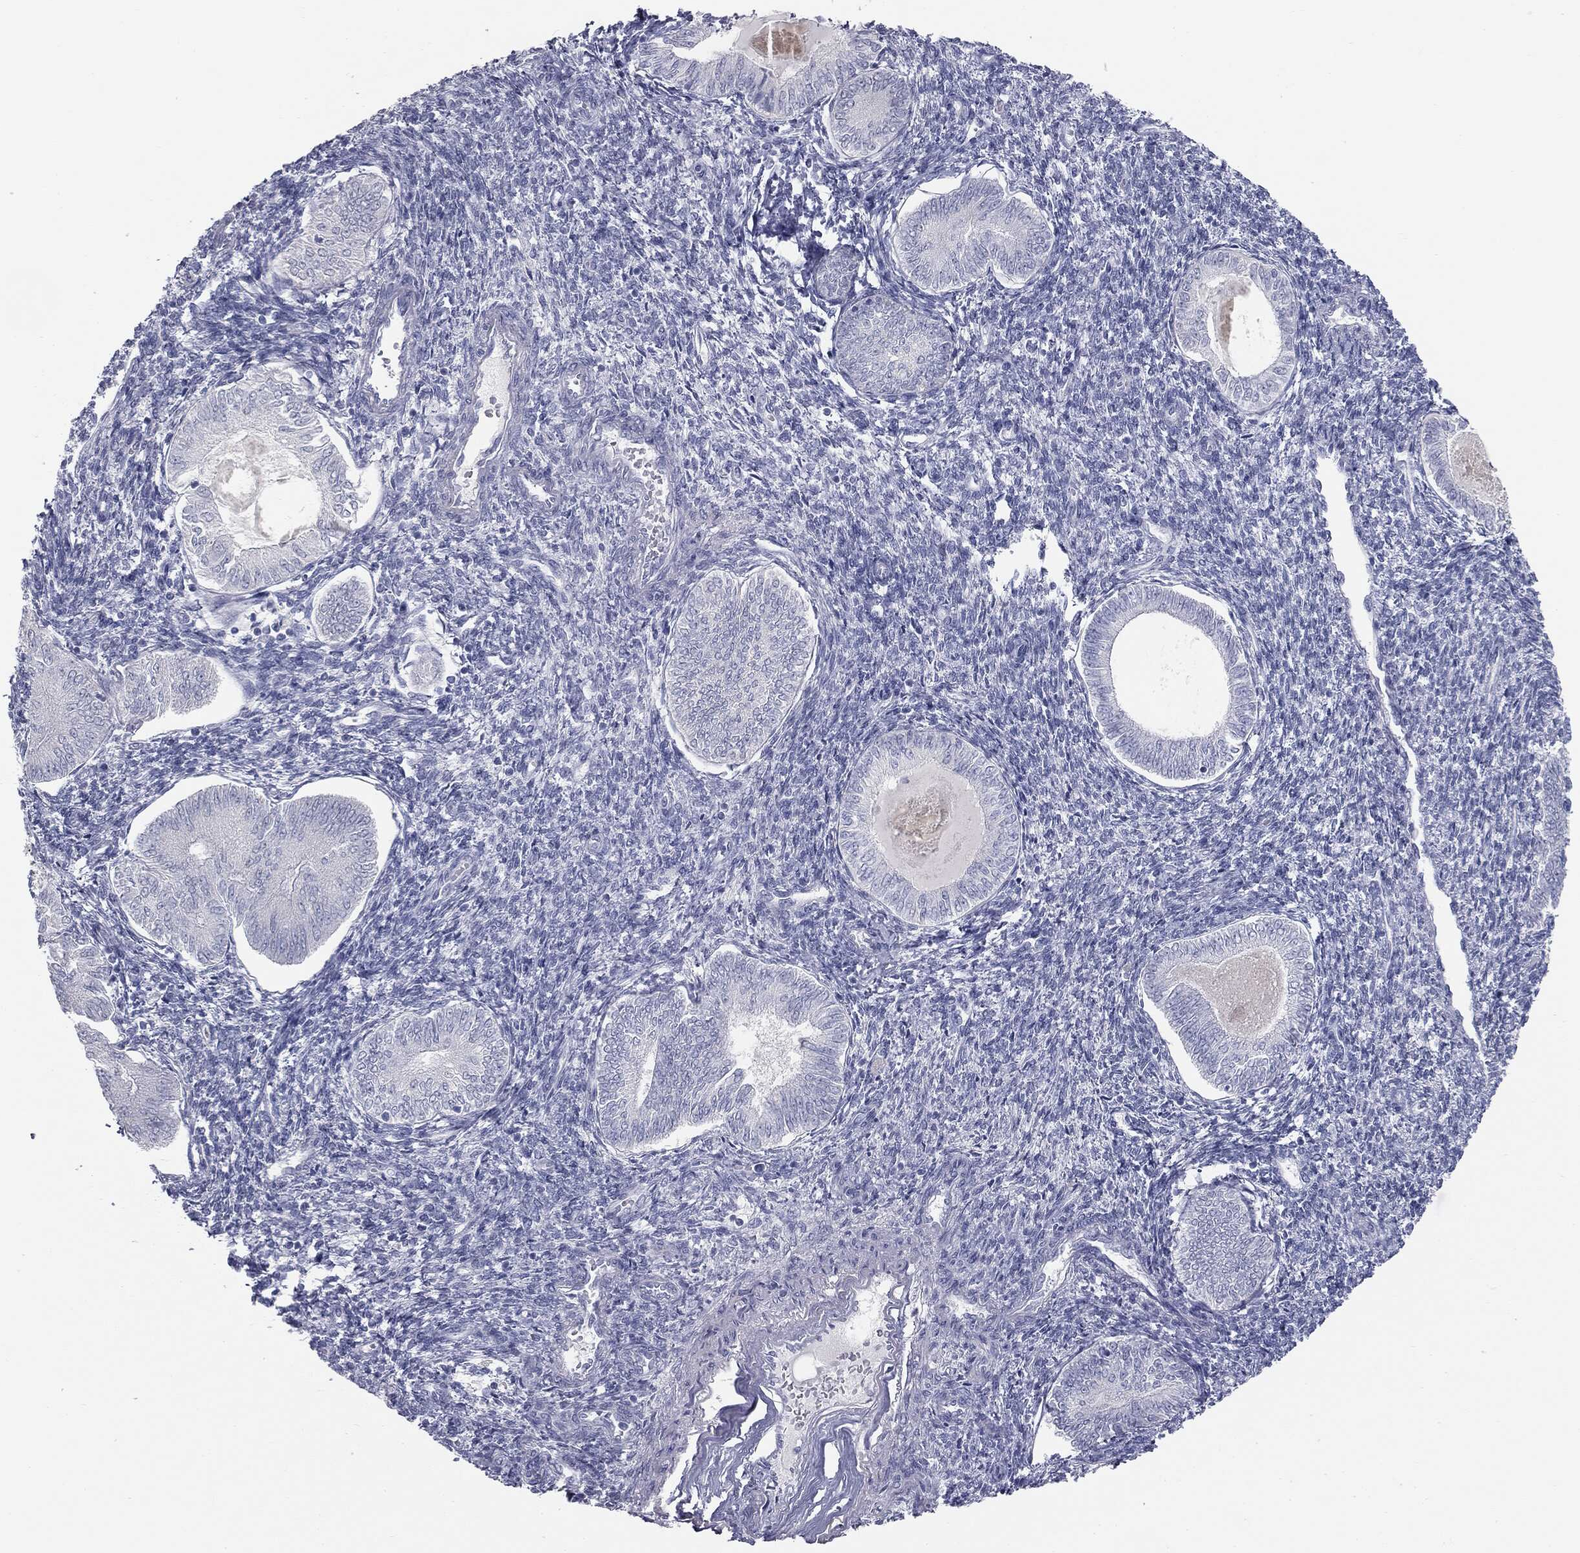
{"staining": {"intensity": "negative", "quantity": "none", "location": "none"}, "tissue": "endometrial cancer", "cell_type": "Tumor cells", "image_type": "cancer", "snomed": [{"axis": "morphology", "description": "Carcinoma, NOS"}, {"axis": "topography", "description": "Uterus"}], "caption": "Immunohistochemistry (IHC) image of neoplastic tissue: human endometrial carcinoma stained with DAB reveals no significant protein staining in tumor cells.", "gene": "MUC5AC", "patient": {"sex": "female", "age": 76}}